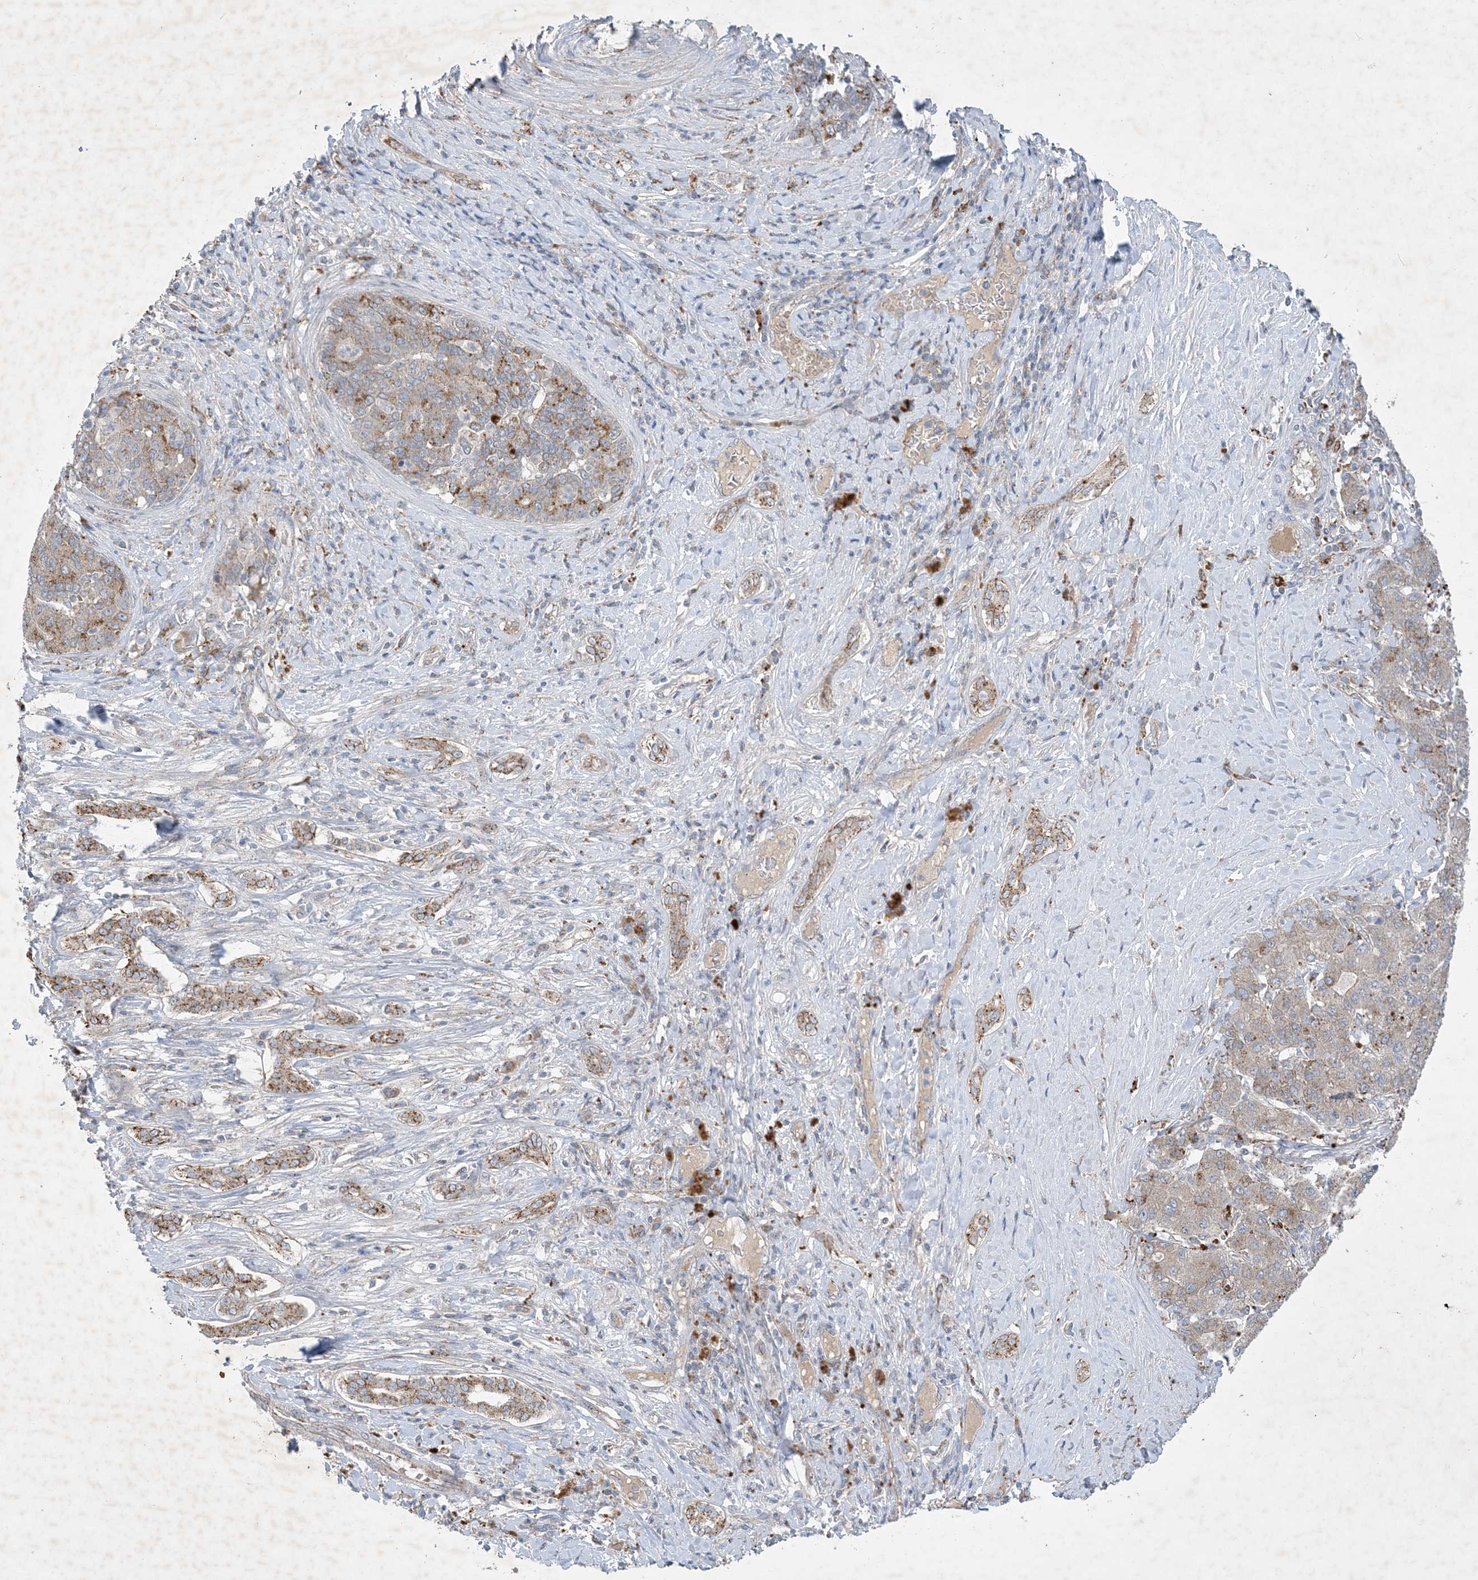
{"staining": {"intensity": "moderate", "quantity": ">75%", "location": "cytoplasmic/membranous"}, "tissue": "liver cancer", "cell_type": "Tumor cells", "image_type": "cancer", "snomed": [{"axis": "morphology", "description": "Carcinoma, Hepatocellular, NOS"}, {"axis": "topography", "description": "Liver"}], "caption": "This is a histology image of IHC staining of liver cancer (hepatocellular carcinoma), which shows moderate staining in the cytoplasmic/membranous of tumor cells.", "gene": "MRPS18A", "patient": {"sex": "male", "age": 65}}